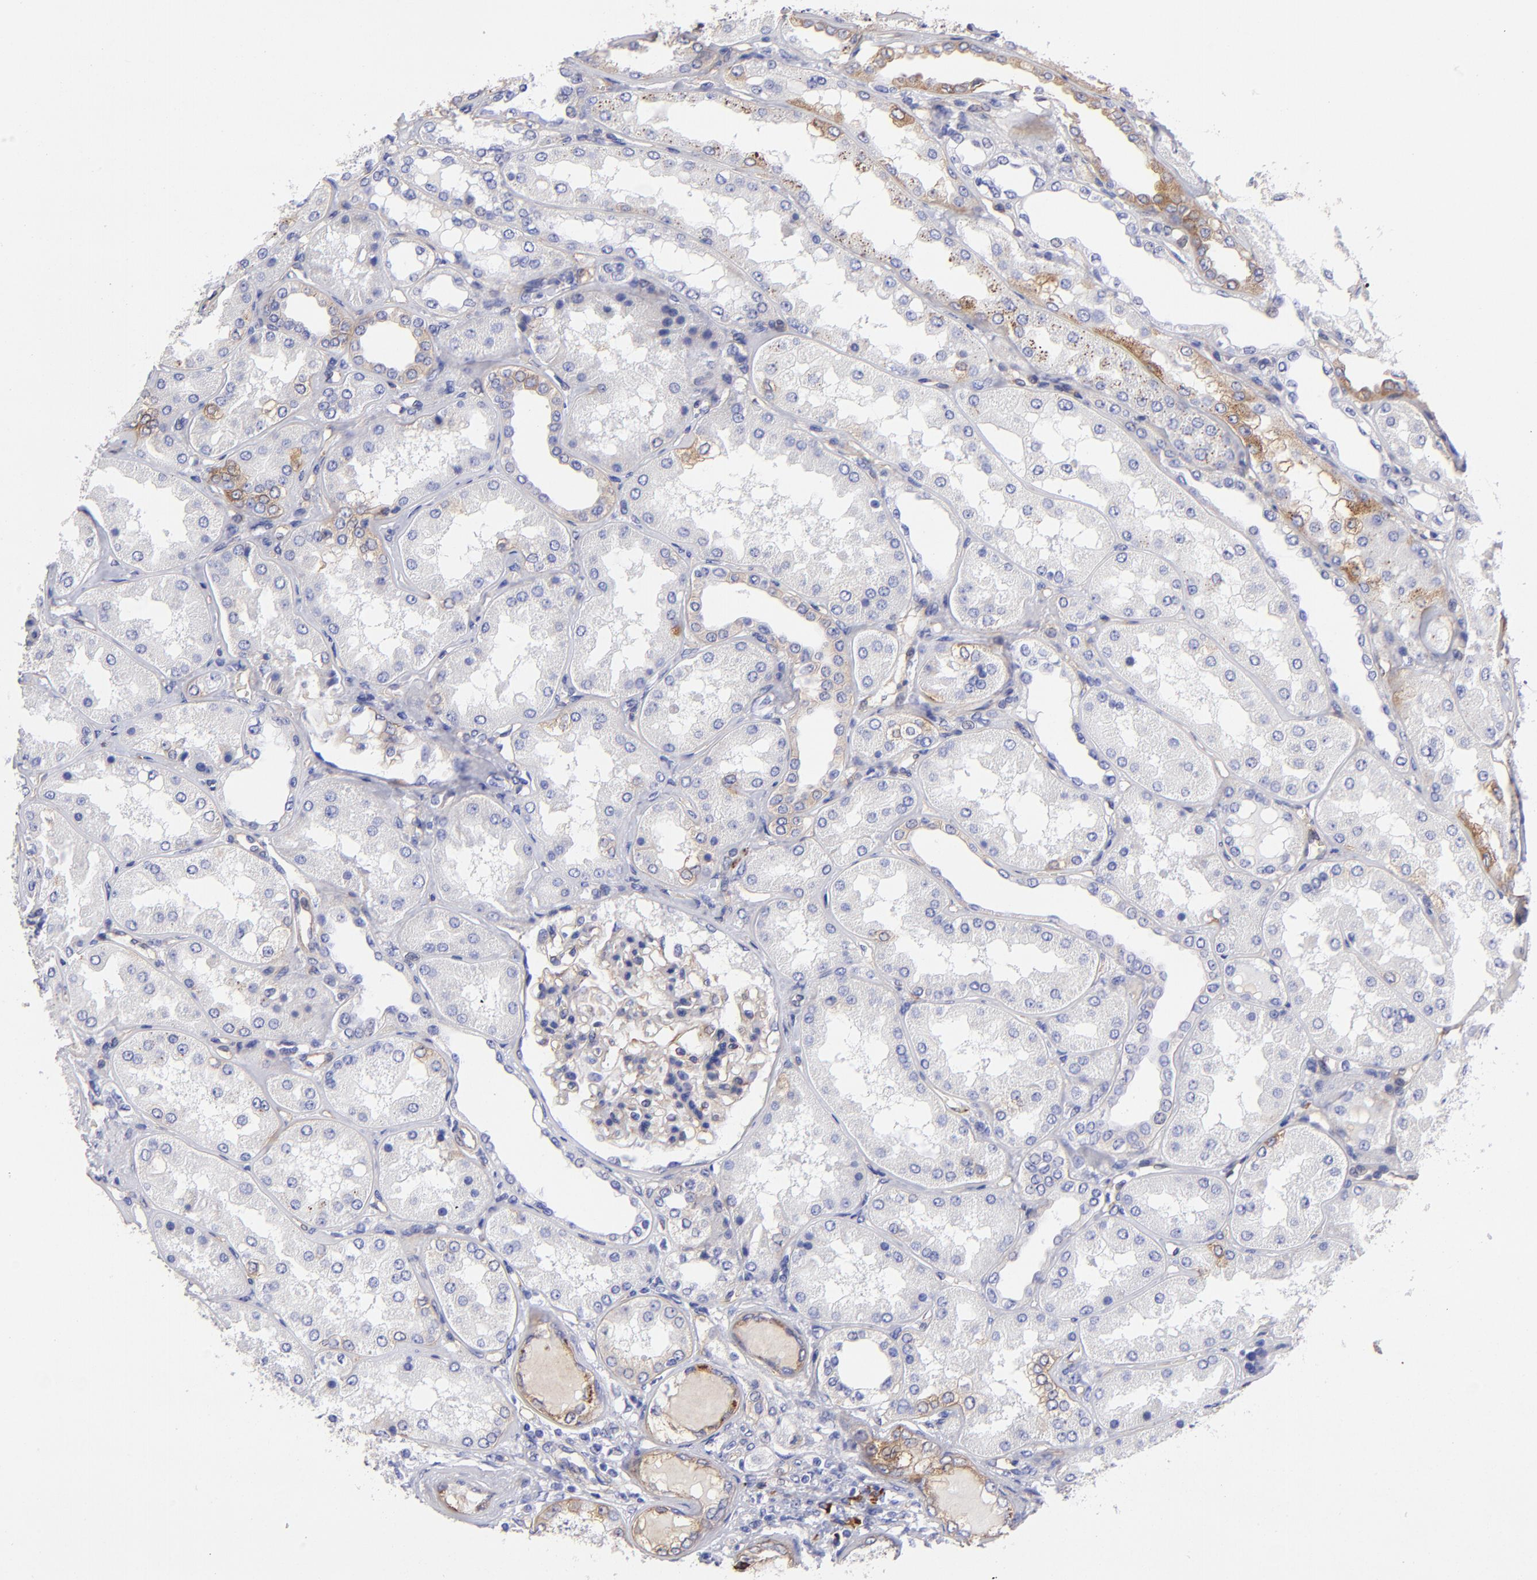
{"staining": {"intensity": "weak", "quantity": "<25%", "location": "cytoplasmic/membranous"}, "tissue": "kidney", "cell_type": "Cells in glomeruli", "image_type": "normal", "snomed": [{"axis": "morphology", "description": "Normal tissue, NOS"}, {"axis": "topography", "description": "Kidney"}], "caption": "Kidney was stained to show a protein in brown. There is no significant expression in cells in glomeruli. (Stains: DAB (3,3'-diaminobenzidine) IHC with hematoxylin counter stain, Microscopy: brightfield microscopy at high magnification).", "gene": "PPFIBP1", "patient": {"sex": "female", "age": 56}}